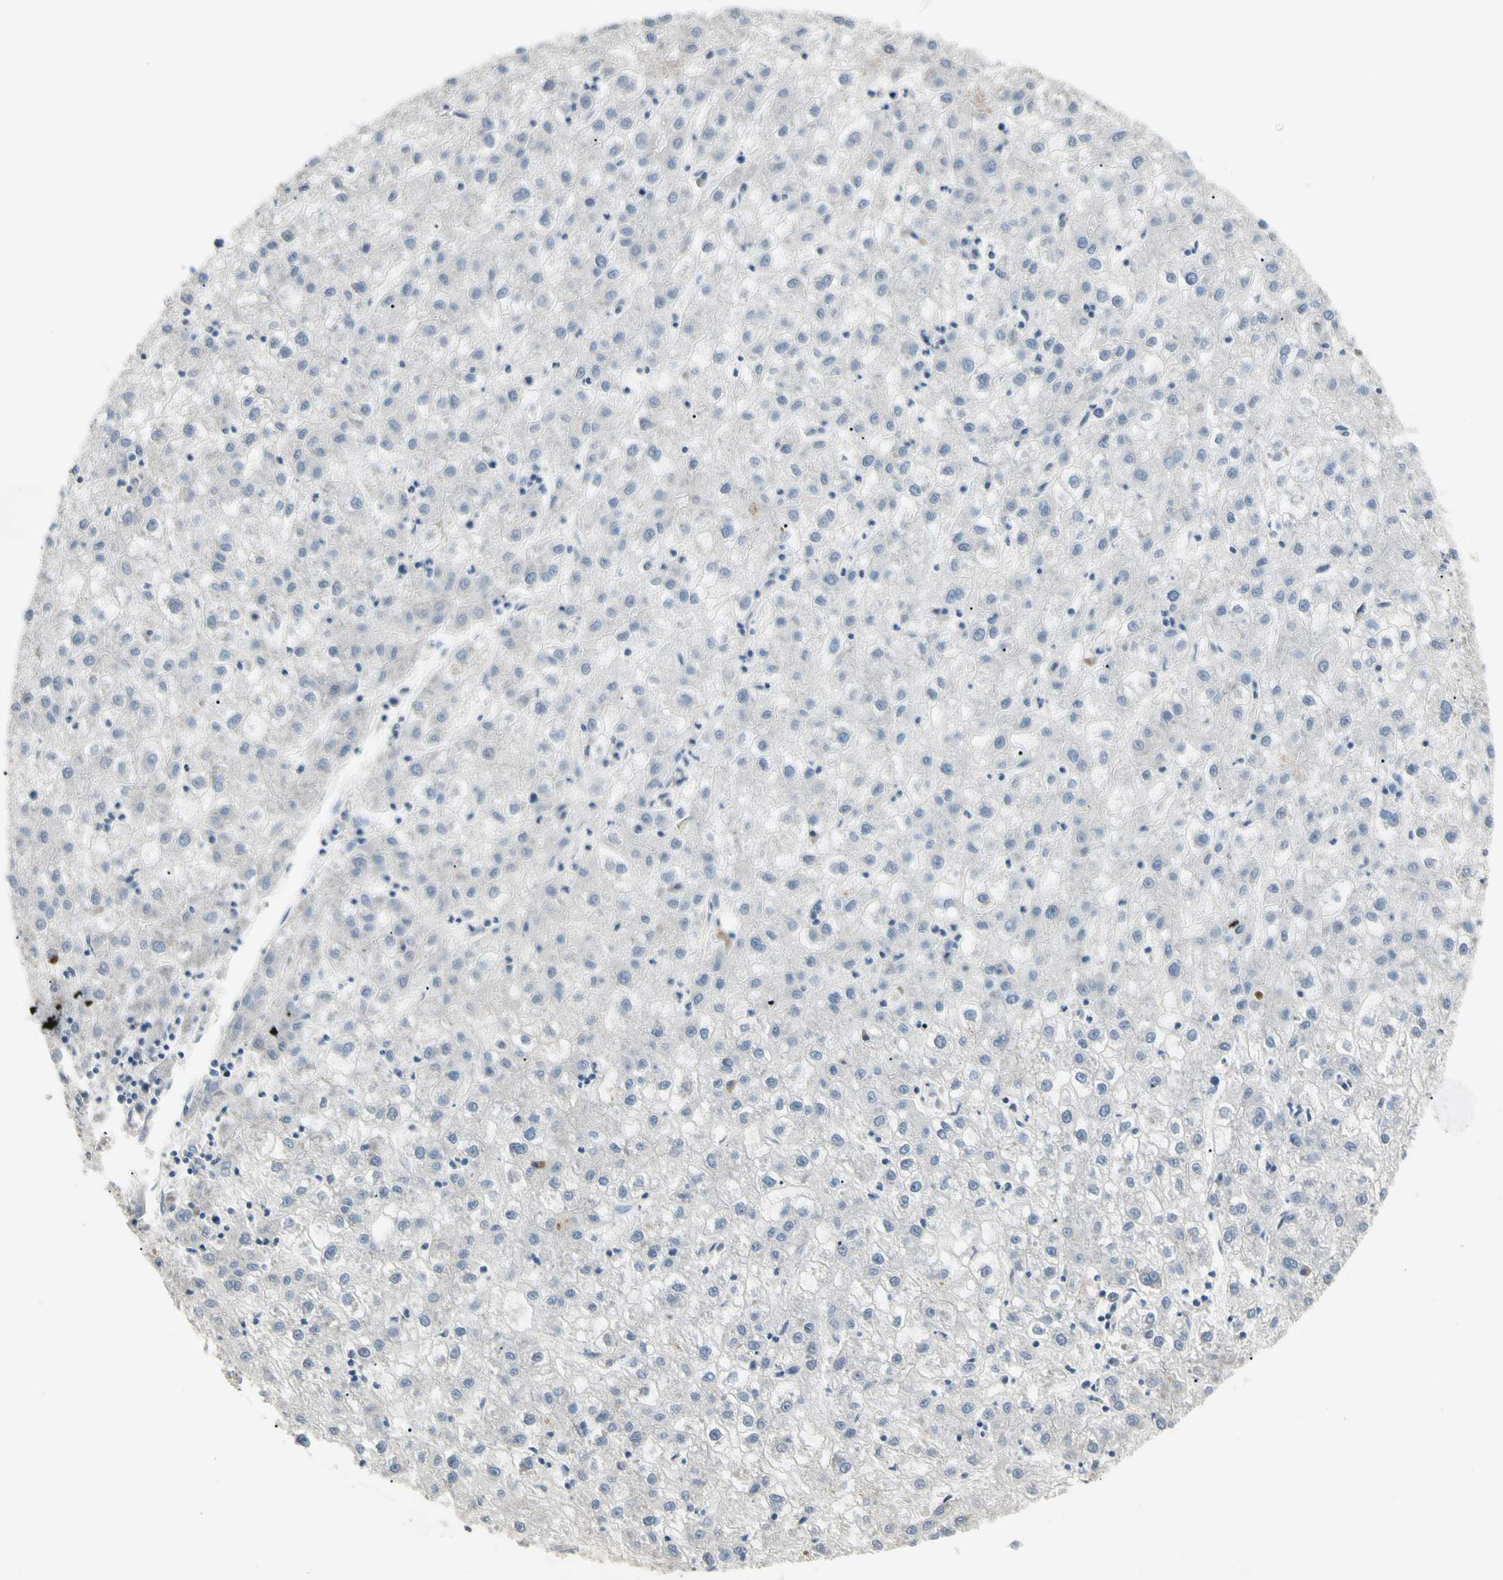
{"staining": {"intensity": "negative", "quantity": "none", "location": "none"}, "tissue": "liver cancer", "cell_type": "Tumor cells", "image_type": "cancer", "snomed": [{"axis": "morphology", "description": "Carcinoma, Hepatocellular, NOS"}, {"axis": "topography", "description": "Liver"}], "caption": "There is no significant expression in tumor cells of liver cancer.", "gene": "PRSS21", "patient": {"sex": "male", "age": 72}}